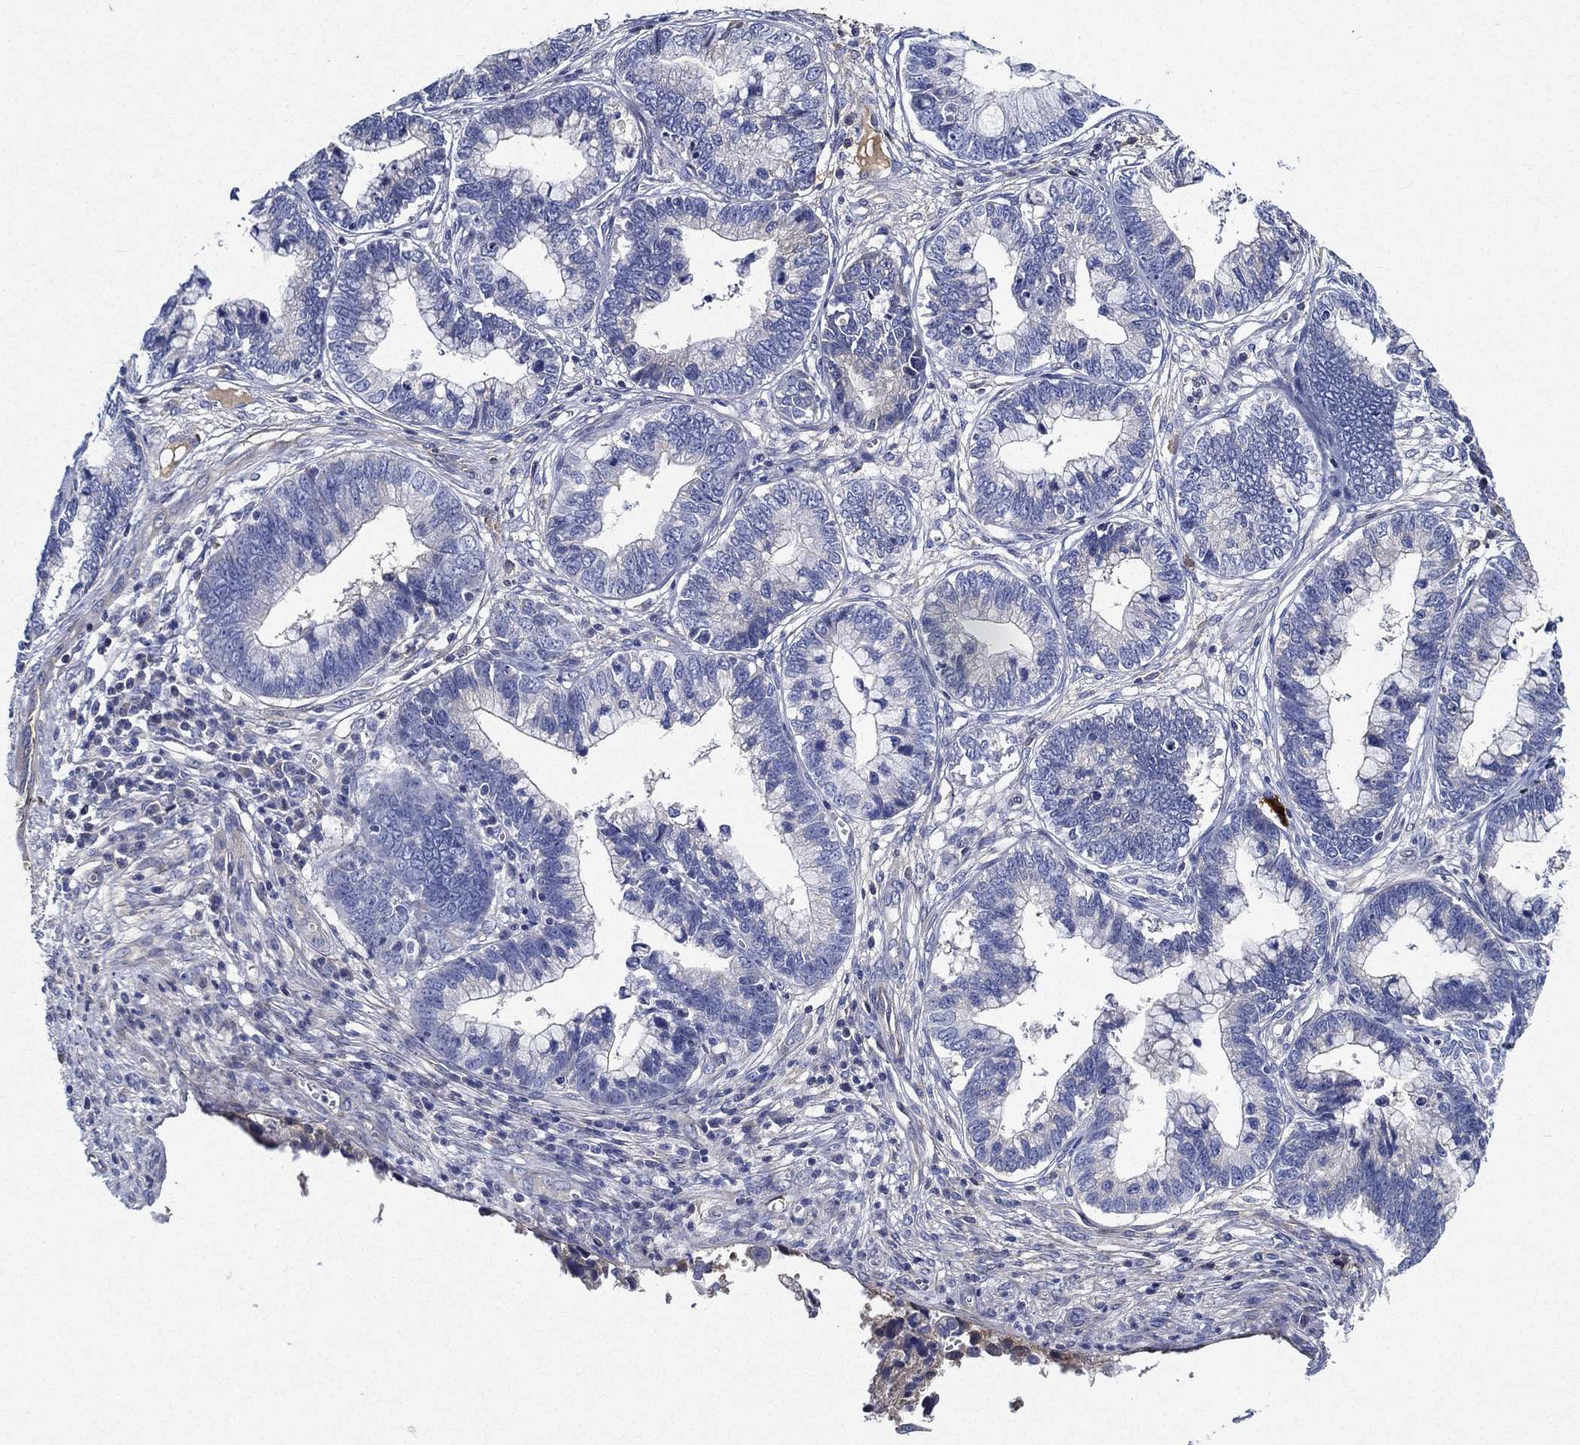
{"staining": {"intensity": "negative", "quantity": "none", "location": "none"}, "tissue": "cervical cancer", "cell_type": "Tumor cells", "image_type": "cancer", "snomed": [{"axis": "morphology", "description": "Adenocarcinoma, NOS"}, {"axis": "topography", "description": "Cervix"}], "caption": "Tumor cells are negative for protein expression in human adenocarcinoma (cervical).", "gene": "TMPRSS11D", "patient": {"sex": "female", "age": 44}}